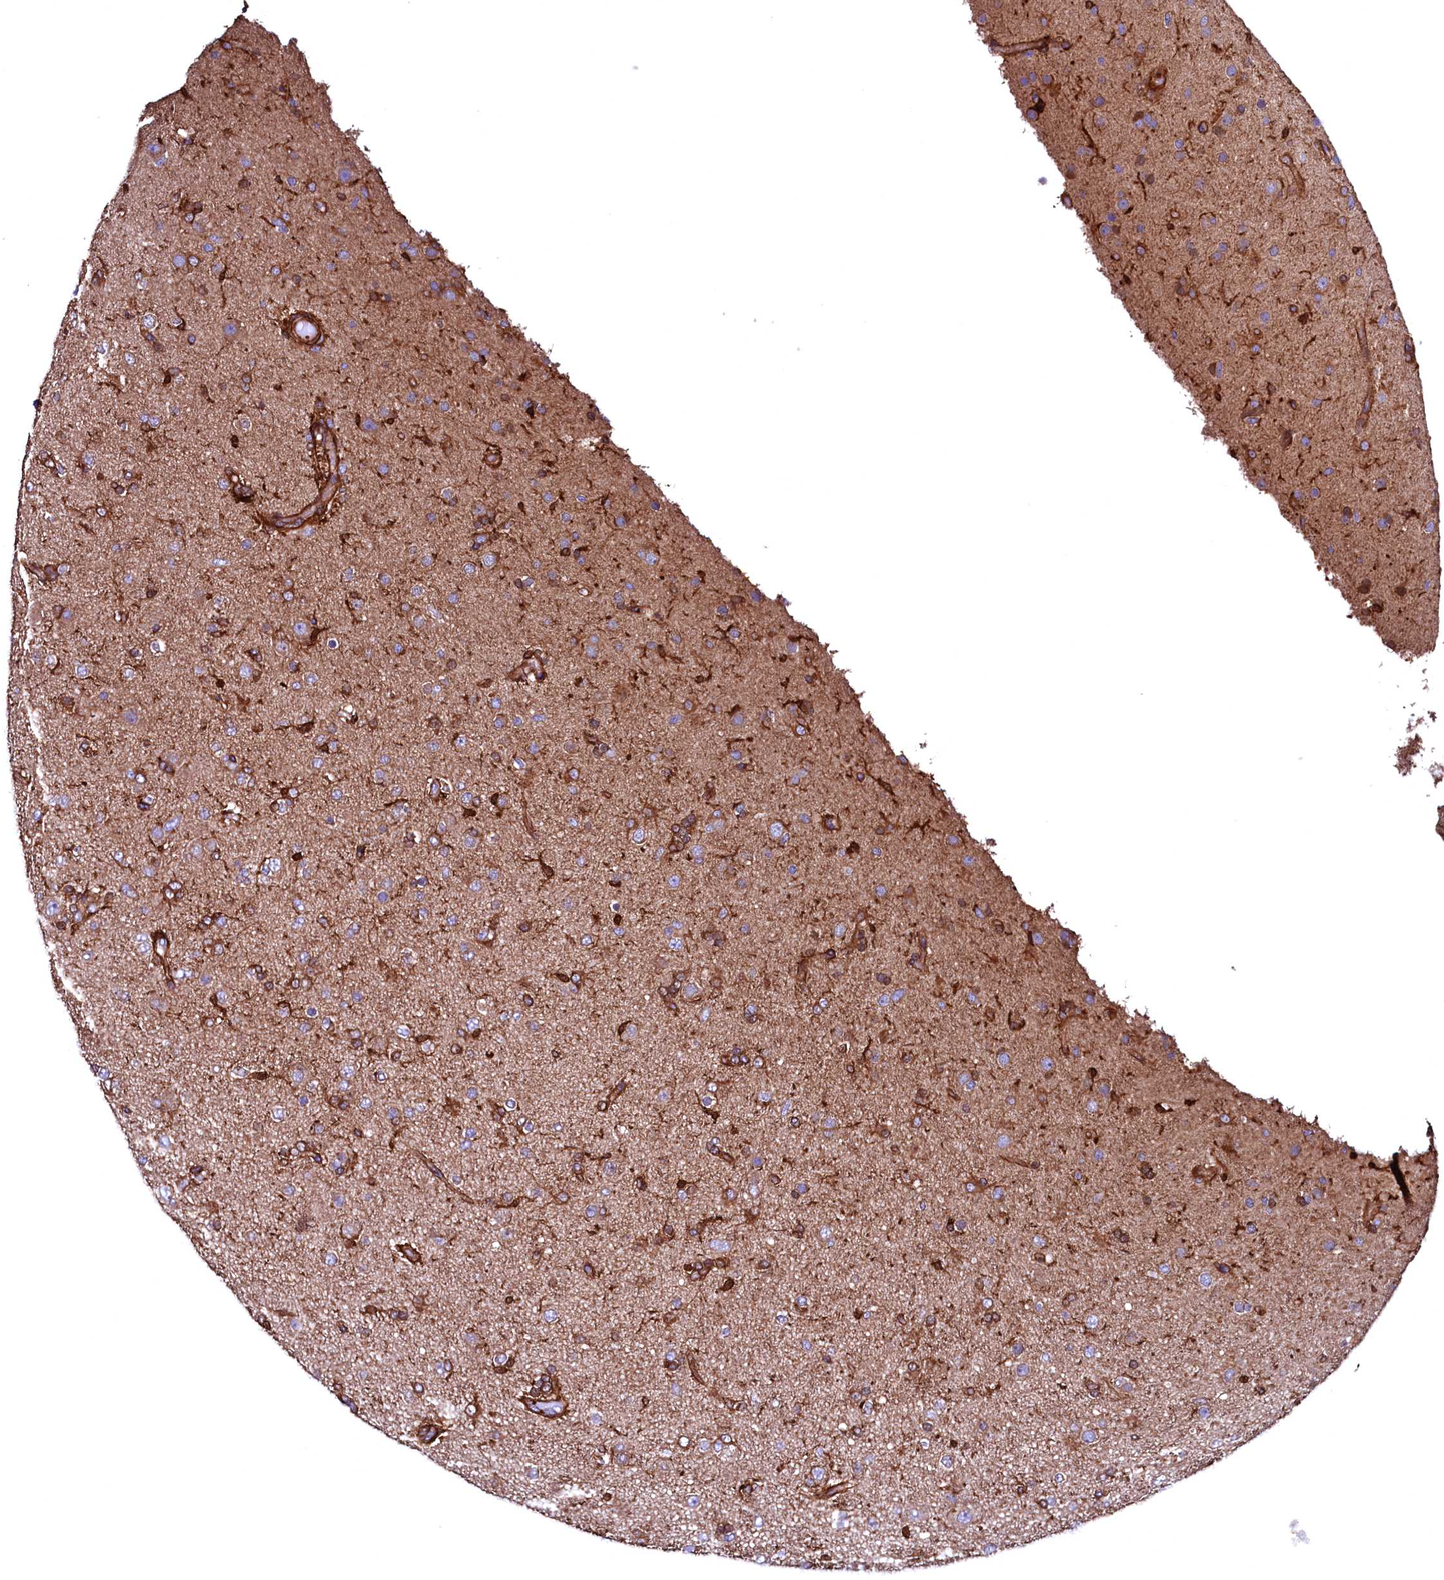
{"staining": {"intensity": "weak", "quantity": "<25%", "location": "cytoplasmic/membranous"}, "tissue": "glioma", "cell_type": "Tumor cells", "image_type": "cancer", "snomed": [{"axis": "morphology", "description": "Glioma, malignant, Low grade"}, {"axis": "topography", "description": "Brain"}], "caption": "Tumor cells are negative for brown protein staining in low-grade glioma (malignant).", "gene": "STAMBPL1", "patient": {"sex": "male", "age": 65}}